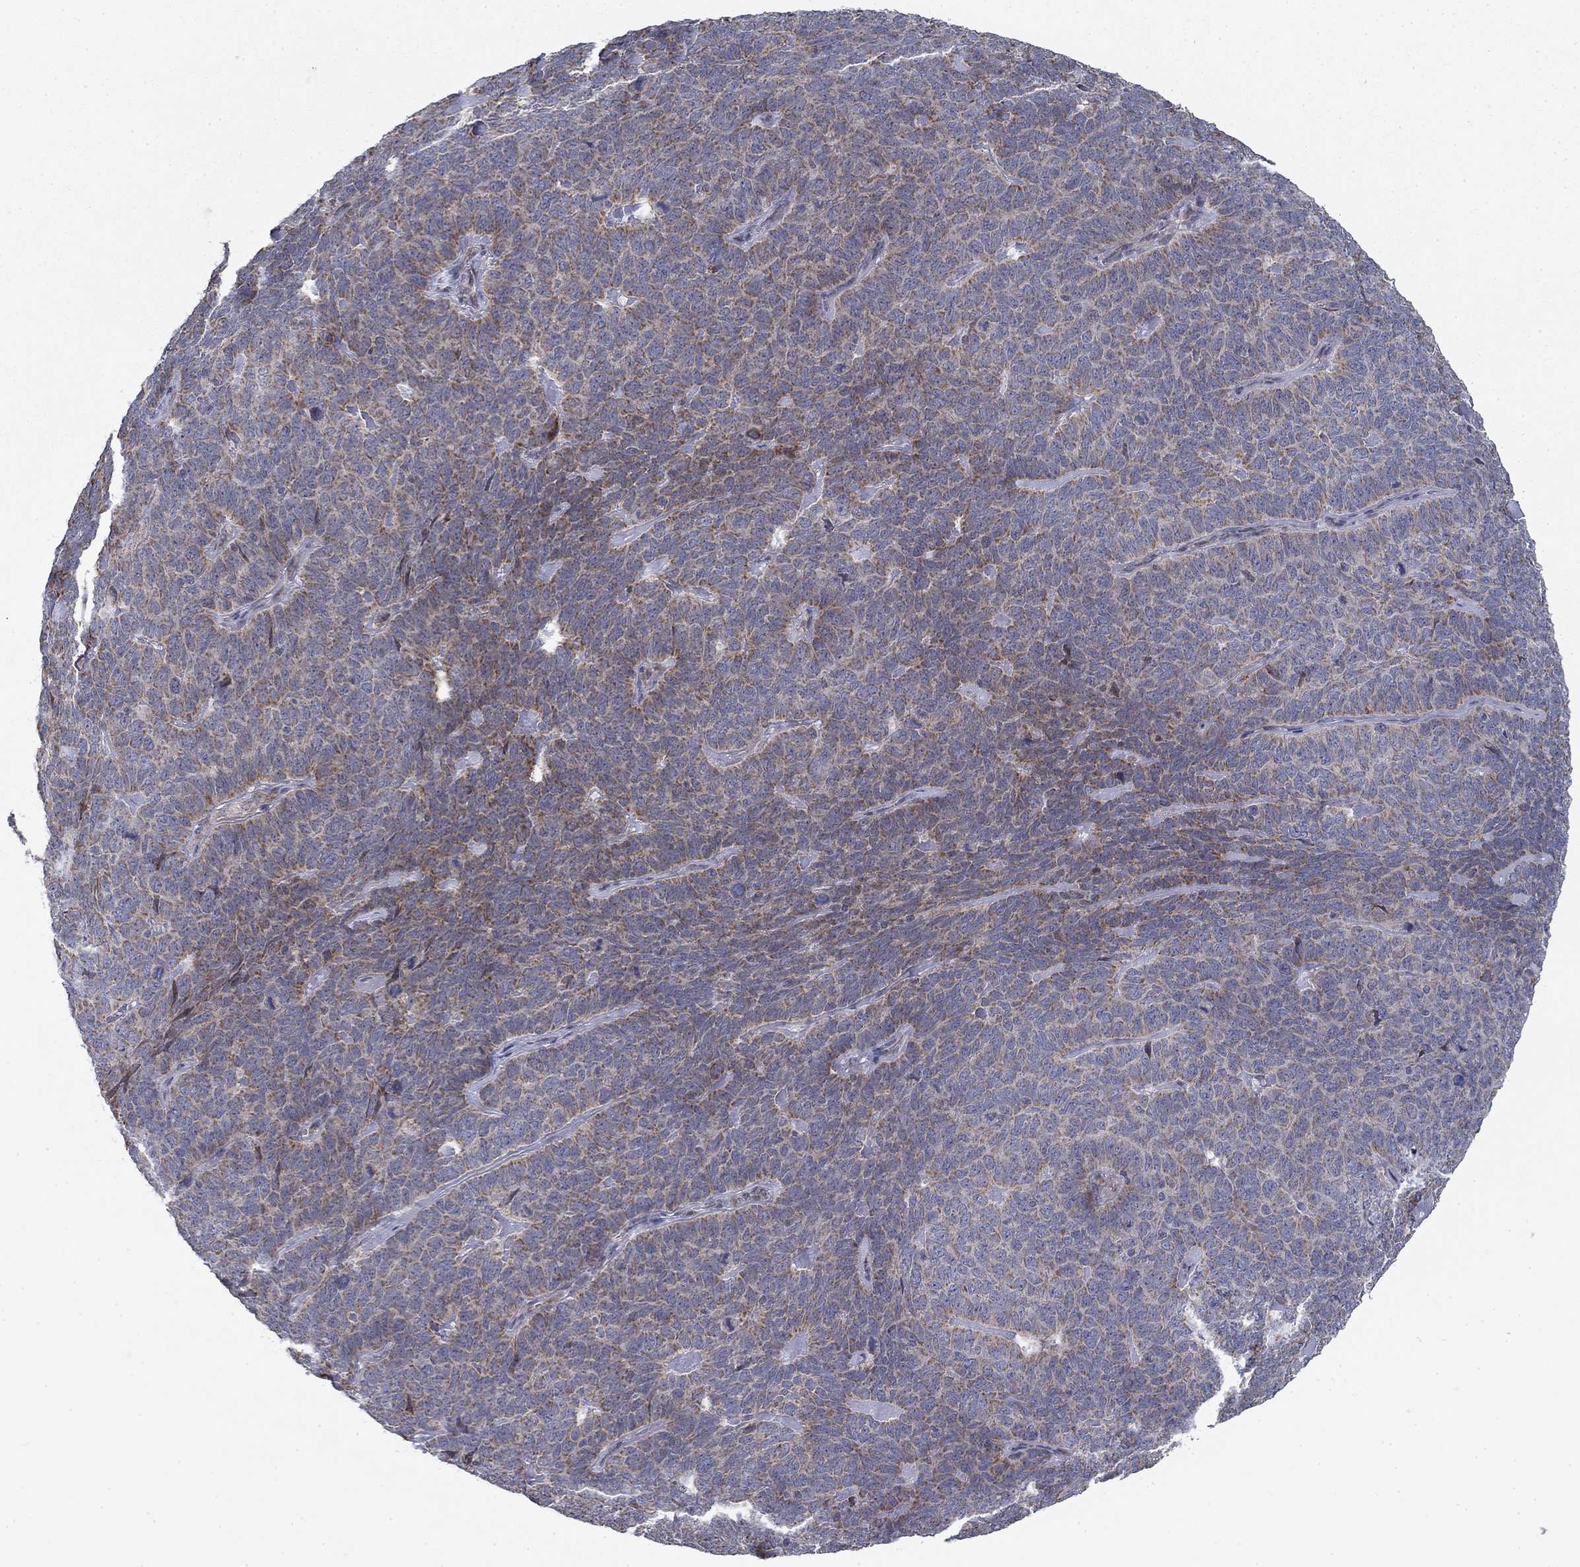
{"staining": {"intensity": "moderate", "quantity": "25%-75%", "location": "cytoplasmic/membranous"}, "tissue": "skin cancer", "cell_type": "Tumor cells", "image_type": "cancer", "snomed": [{"axis": "morphology", "description": "Squamous cell carcinoma, NOS"}, {"axis": "topography", "description": "Skin"}, {"axis": "topography", "description": "Anal"}], "caption": "Skin squamous cell carcinoma was stained to show a protein in brown. There is medium levels of moderate cytoplasmic/membranous expression in about 25%-75% of tumor cells.", "gene": "MMAA", "patient": {"sex": "female", "age": 51}}